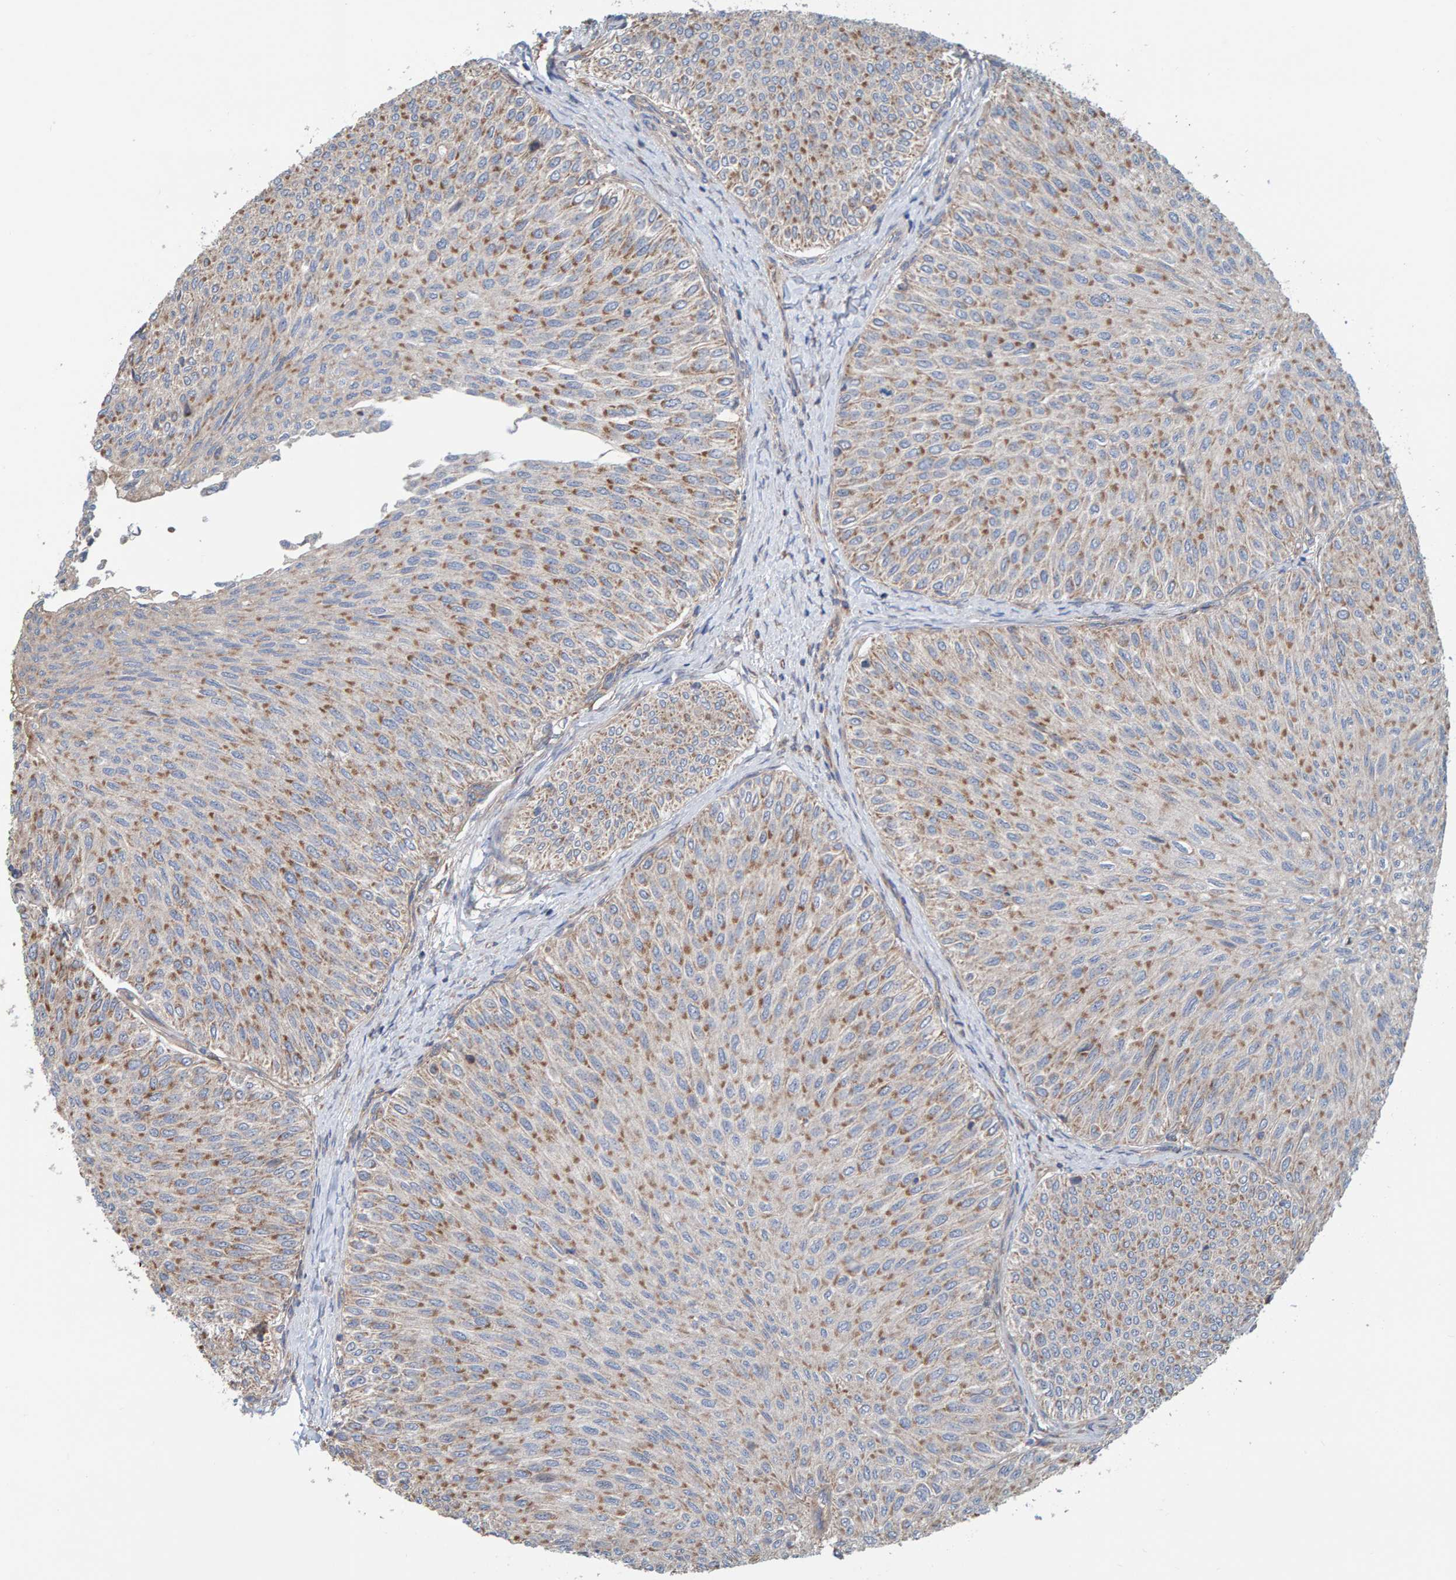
{"staining": {"intensity": "strong", "quantity": "25%-75%", "location": "cytoplasmic/membranous"}, "tissue": "urothelial cancer", "cell_type": "Tumor cells", "image_type": "cancer", "snomed": [{"axis": "morphology", "description": "Urothelial carcinoma, Low grade"}, {"axis": "topography", "description": "Urinary bladder"}], "caption": "Protein expression analysis of human urothelial carcinoma (low-grade) reveals strong cytoplasmic/membranous positivity in about 25%-75% of tumor cells. The staining was performed using DAB to visualize the protein expression in brown, while the nuclei were stained in blue with hematoxylin (Magnification: 20x).", "gene": "MRPL45", "patient": {"sex": "male", "age": 78}}